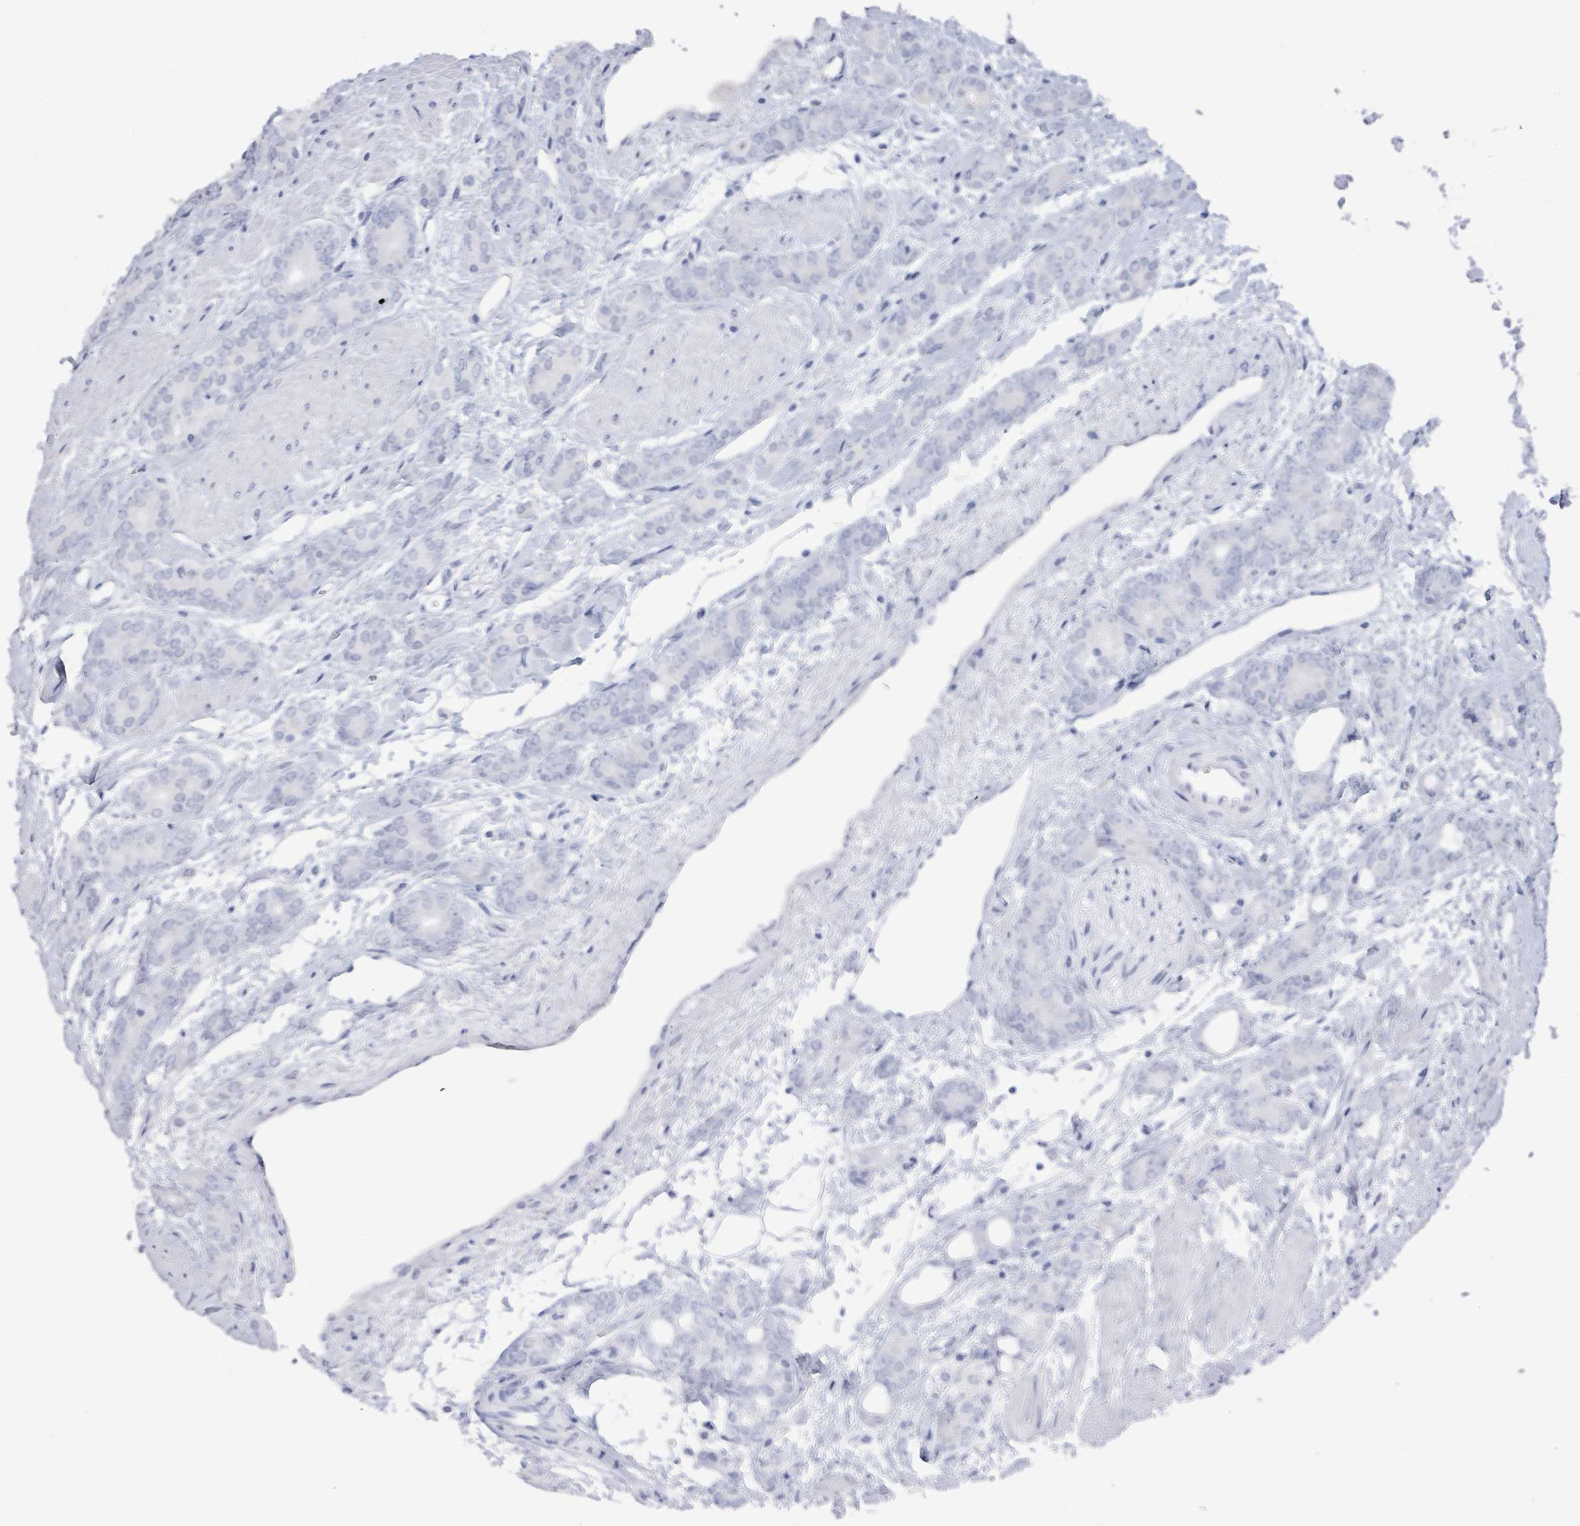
{"staining": {"intensity": "negative", "quantity": "none", "location": "none"}, "tissue": "prostate cancer", "cell_type": "Tumor cells", "image_type": "cancer", "snomed": [{"axis": "morphology", "description": "Adenocarcinoma, High grade"}, {"axis": "topography", "description": "Prostate"}], "caption": "Adenocarcinoma (high-grade) (prostate) was stained to show a protein in brown. There is no significant expression in tumor cells.", "gene": "PGA3", "patient": {"sex": "male", "age": 62}}